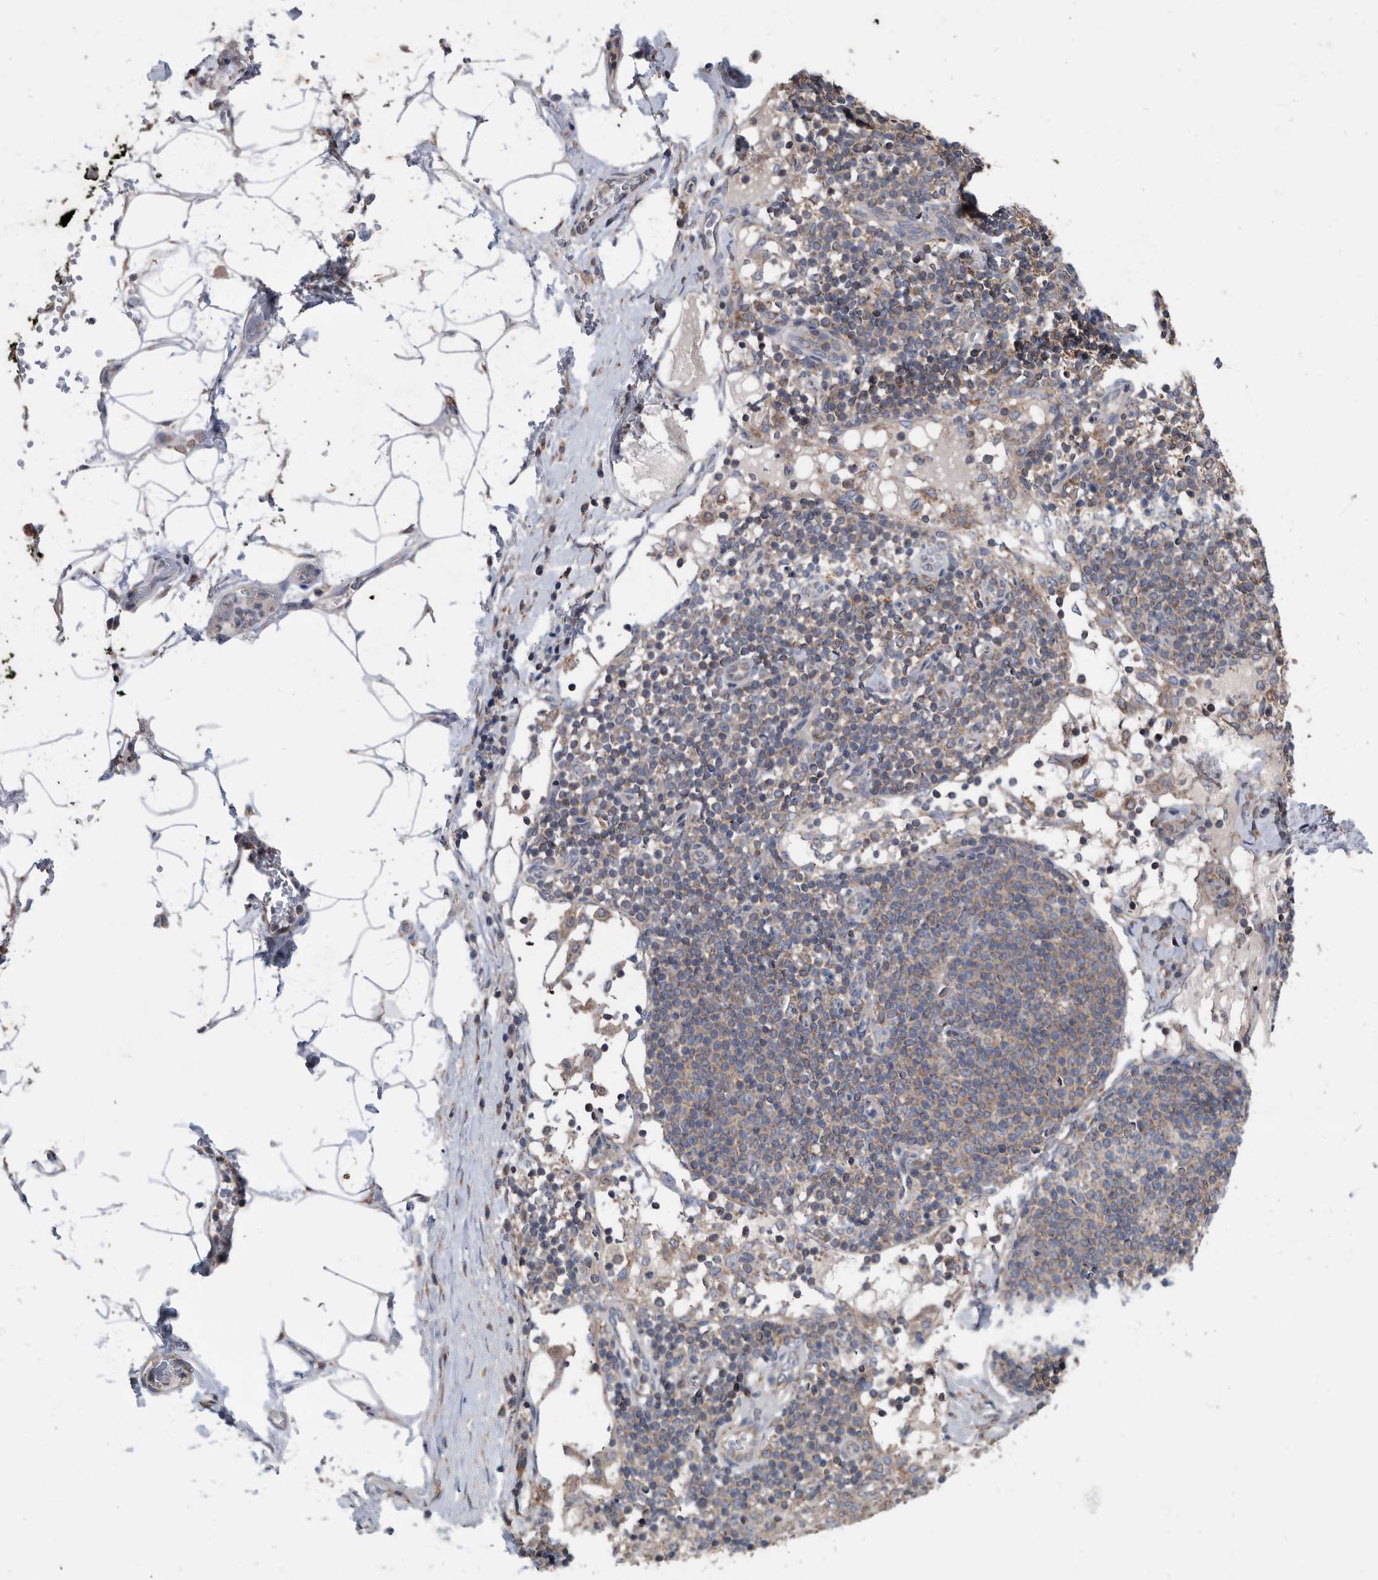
{"staining": {"intensity": "weak", "quantity": "<25%", "location": "cytoplasmic/membranous"}, "tissue": "adipose tissue", "cell_type": "Adipocytes", "image_type": "normal", "snomed": [{"axis": "morphology", "description": "Normal tissue, NOS"}, {"axis": "morphology", "description": "Adenocarcinoma, NOS"}, {"axis": "topography", "description": "Pancreas"}, {"axis": "topography", "description": "Peripheral nerve tissue"}], "caption": "The photomicrograph reveals no significant positivity in adipocytes of adipose tissue. (Immunohistochemistry, brightfield microscopy, high magnification).", "gene": "NRBP1", "patient": {"sex": "male", "age": 59}}